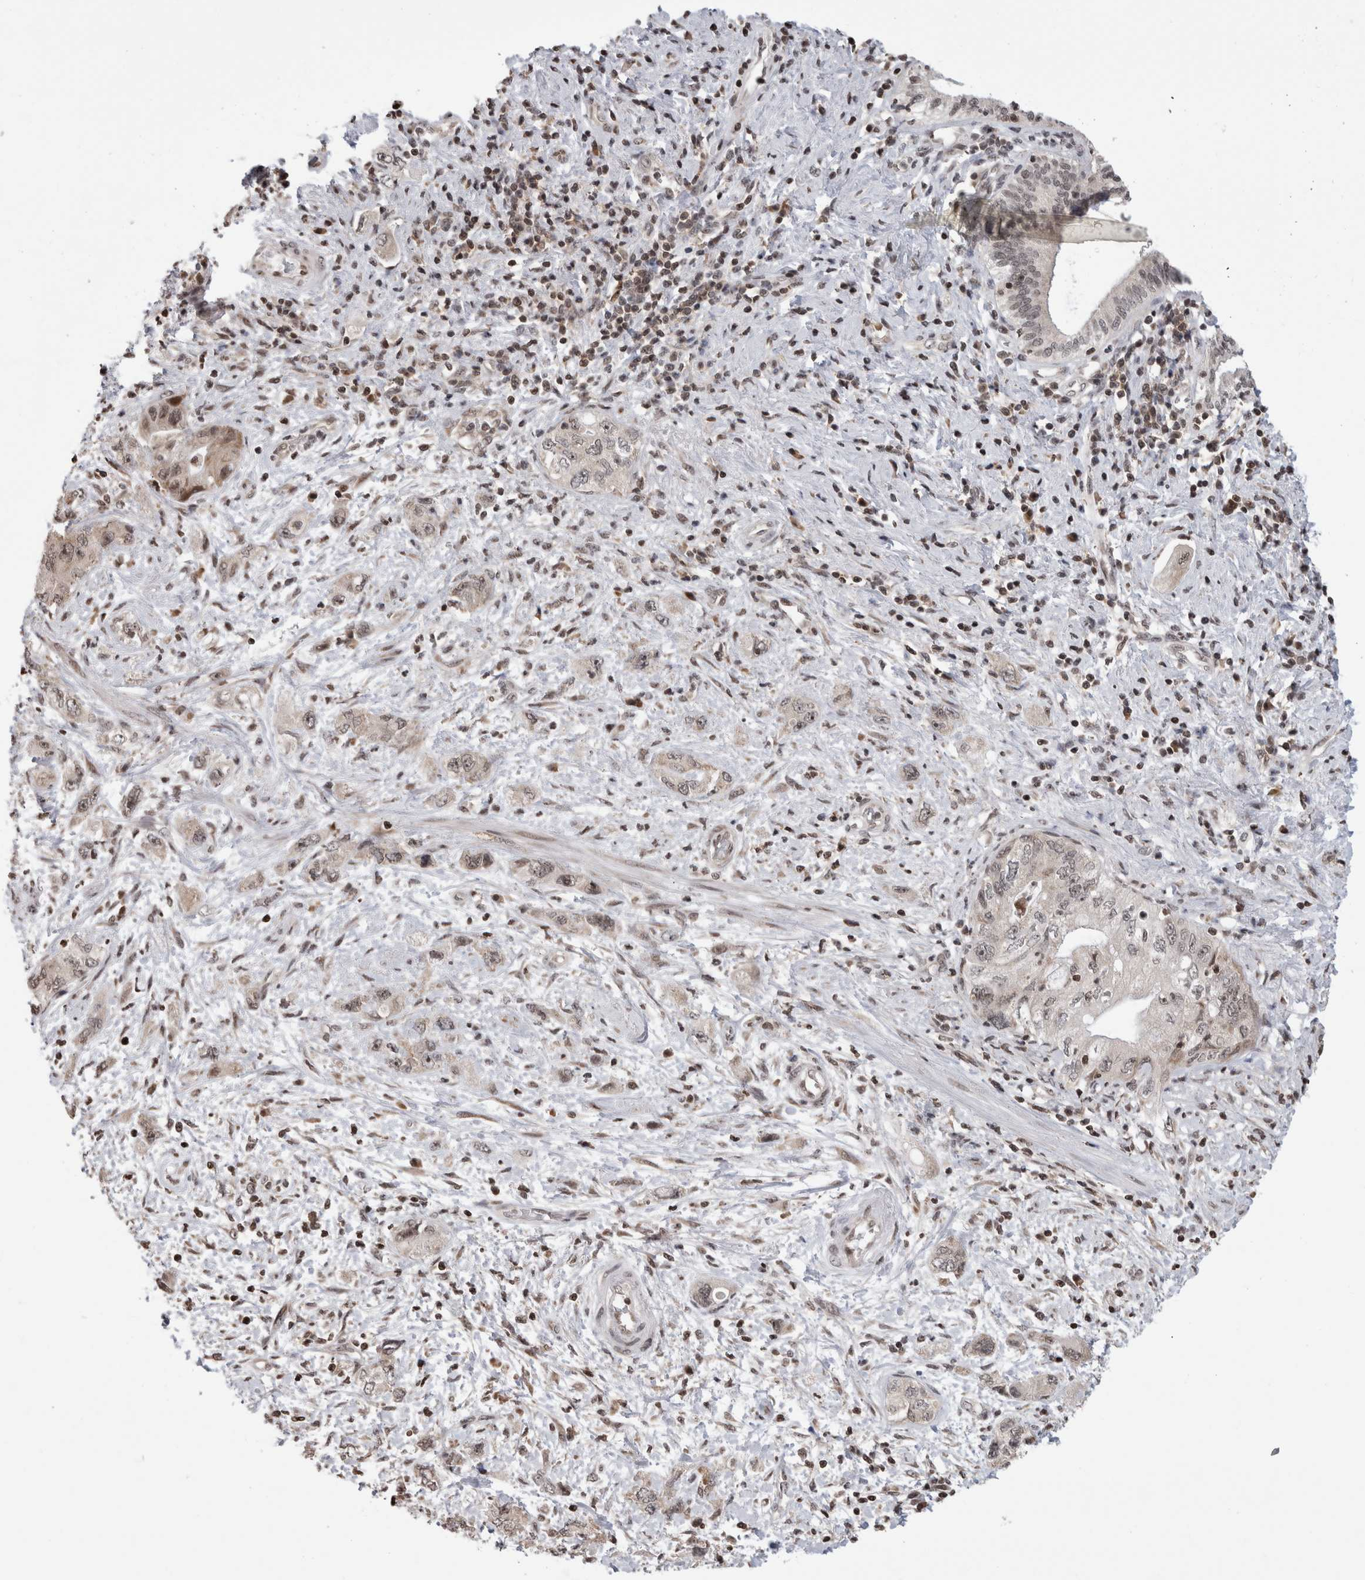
{"staining": {"intensity": "weak", "quantity": "<25%", "location": "cytoplasmic/membranous,nuclear"}, "tissue": "pancreatic cancer", "cell_type": "Tumor cells", "image_type": "cancer", "snomed": [{"axis": "morphology", "description": "Adenocarcinoma, NOS"}, {"axis": "topography", "description": "Pancreas"}], "caption": "Immunohistochemistry image of human adenocarcinoma (pancreatic) stained for a protein (brown), which demonstrates no staining in tumor cells.", "gene": "ZBTB11", "patient": {"sex": "female", "age": 73}}